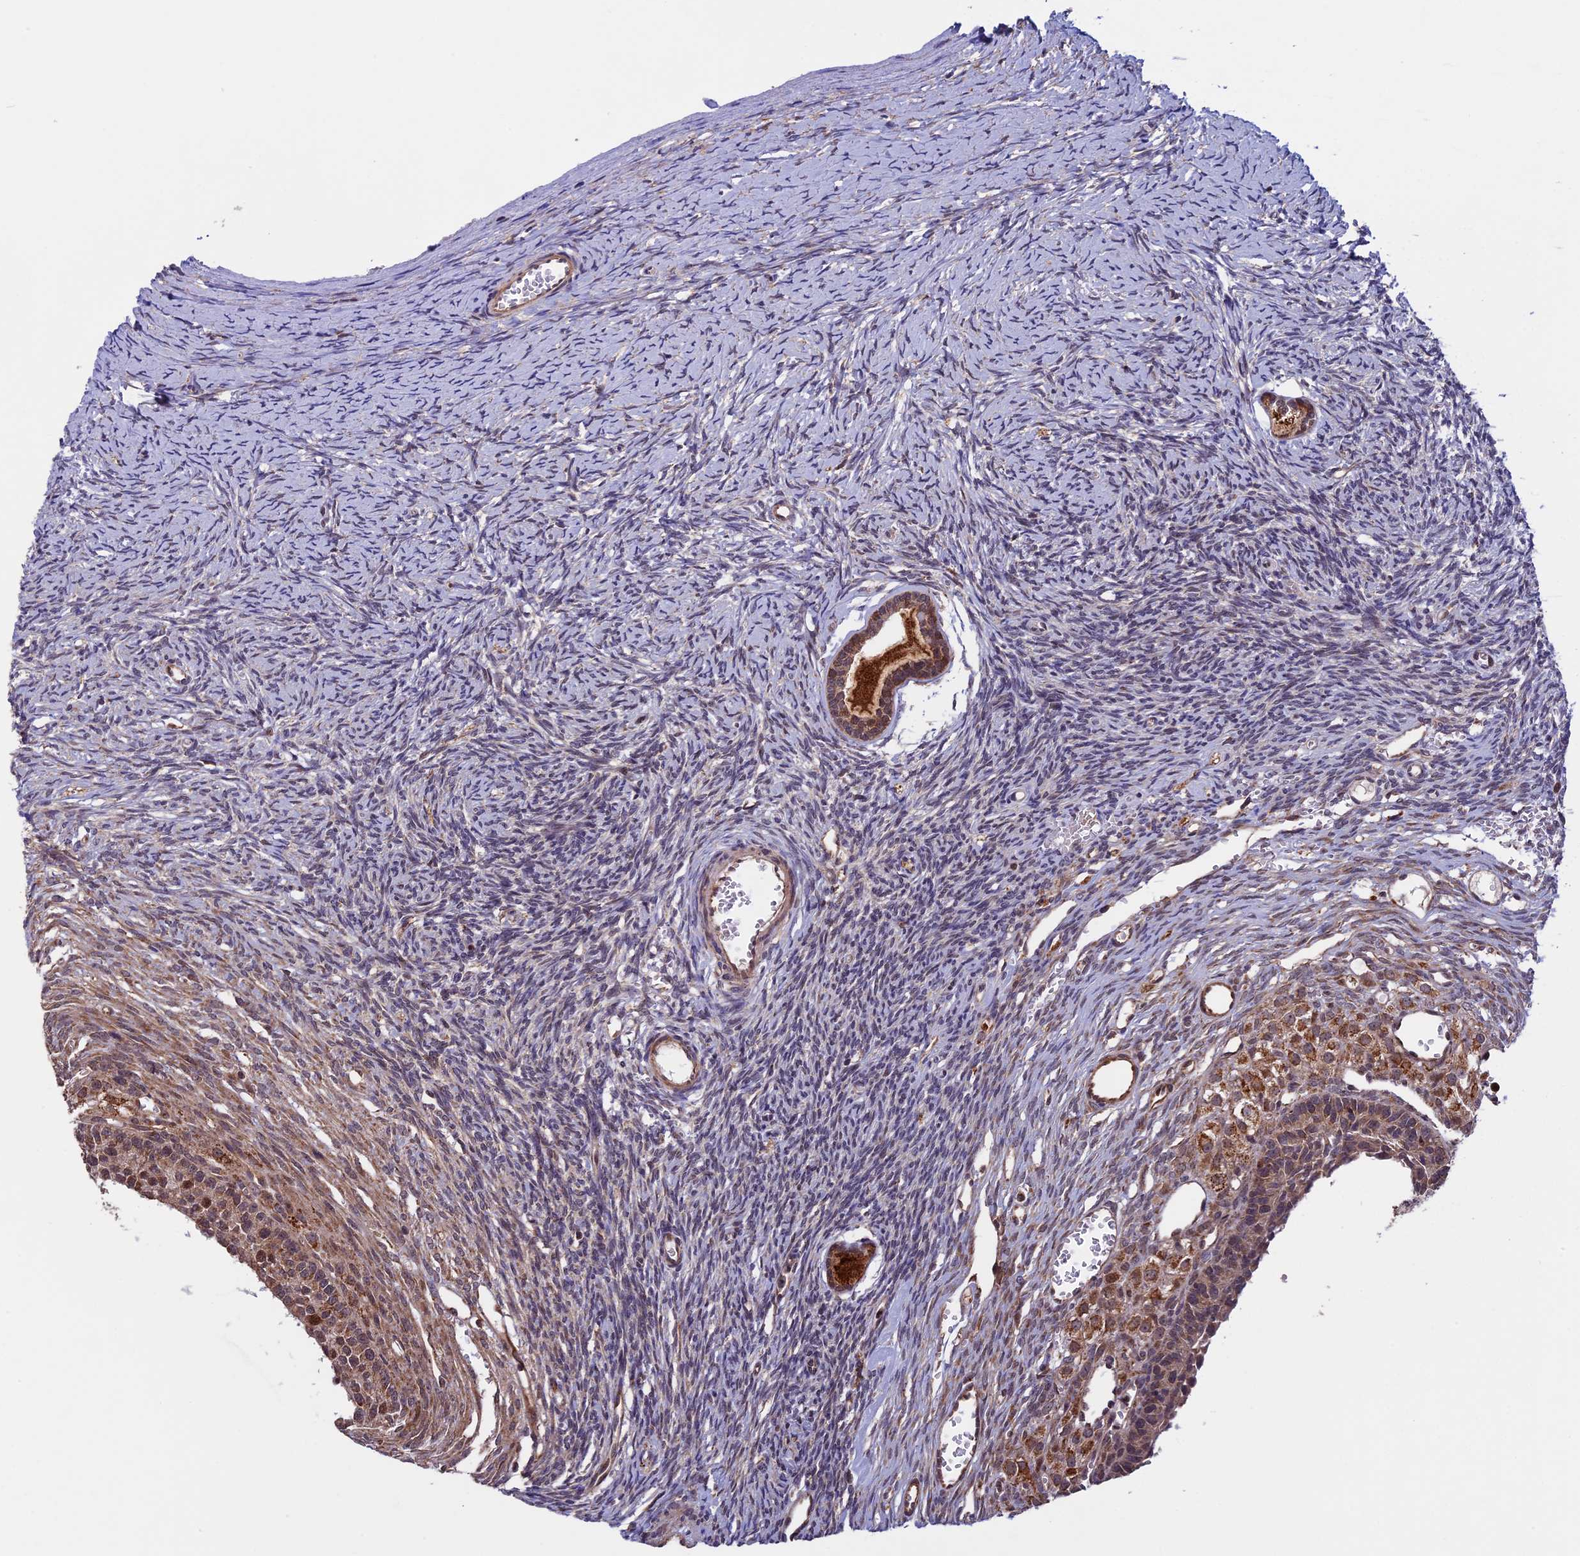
{"staining": {"intensity": "moderate", "quantity": ">75%", "location": "cytoplasmic/membranous"}, "tissue": "ovary", "cell_type": "Follicle cells", "image_type": "normal", "snomed": [{"axis": "morphology", "description": "Normal tissue, NOS"}, {"axis": "topography", "description": "Ovary"}], "caption": "Ovary stained with immunohistochemistry (IHC) shows moderate cytoplasmic/membranous positivity in approximately >75% of follicle cells.", "gene": "RNF17", "patient": {"sex": "female", "age": 39}}